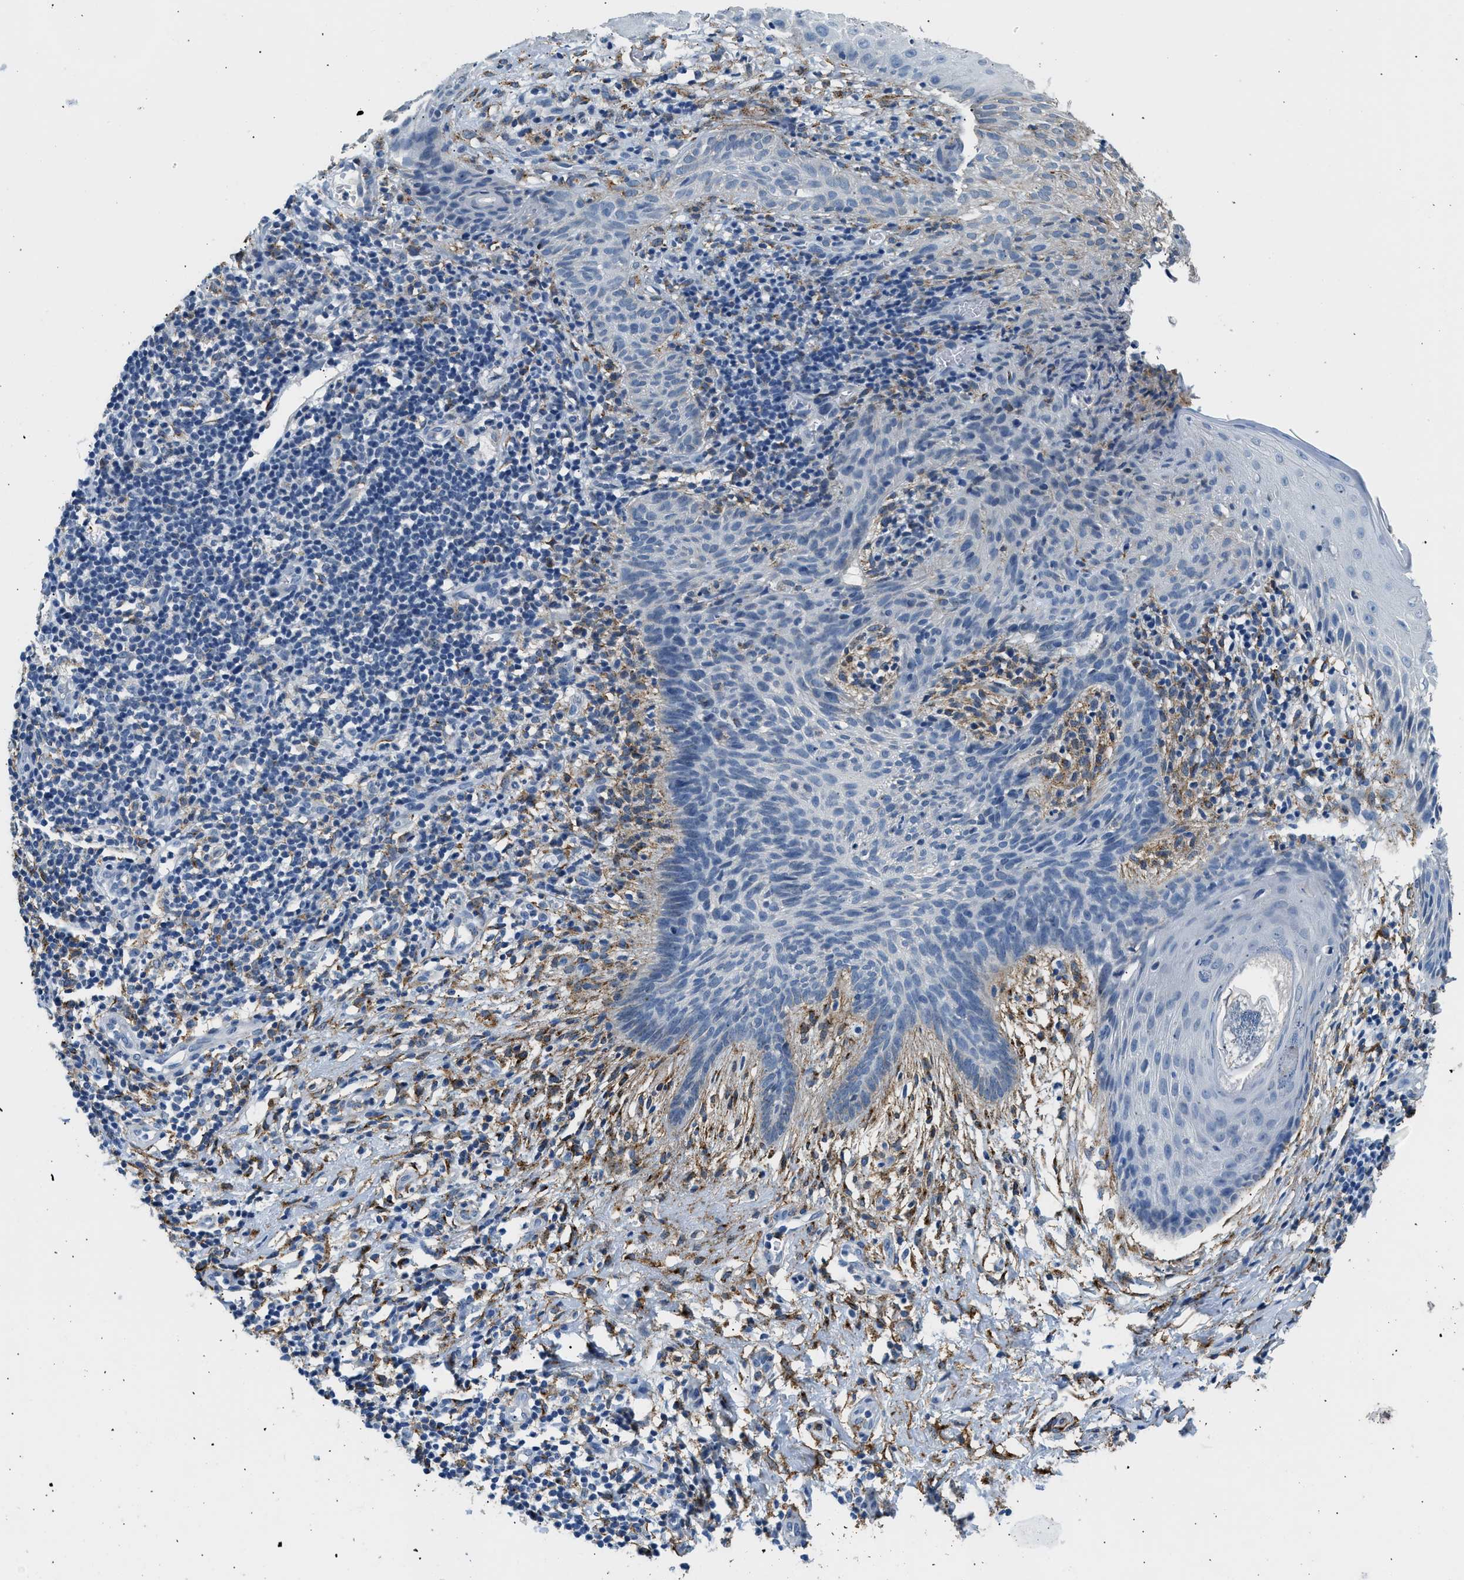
{"staining": {"intensity": "negative", "quantity": "none", "location": "none"}, "tissue": "skin cancer", "cell_type": "Tumor cells", "image_type": "cancer", "snomed": [{"axis": "morphology", "description": "Basal cell carcinoma"}, {"axis": "topography", "description": "Skin"}], "caption": "Skin basal cell carcinoma was stained to show a protein in brown. There is no significant positivity in tumor cells.", "gene": "LRP1", "patient": {"sex": "male", "age": 60}}